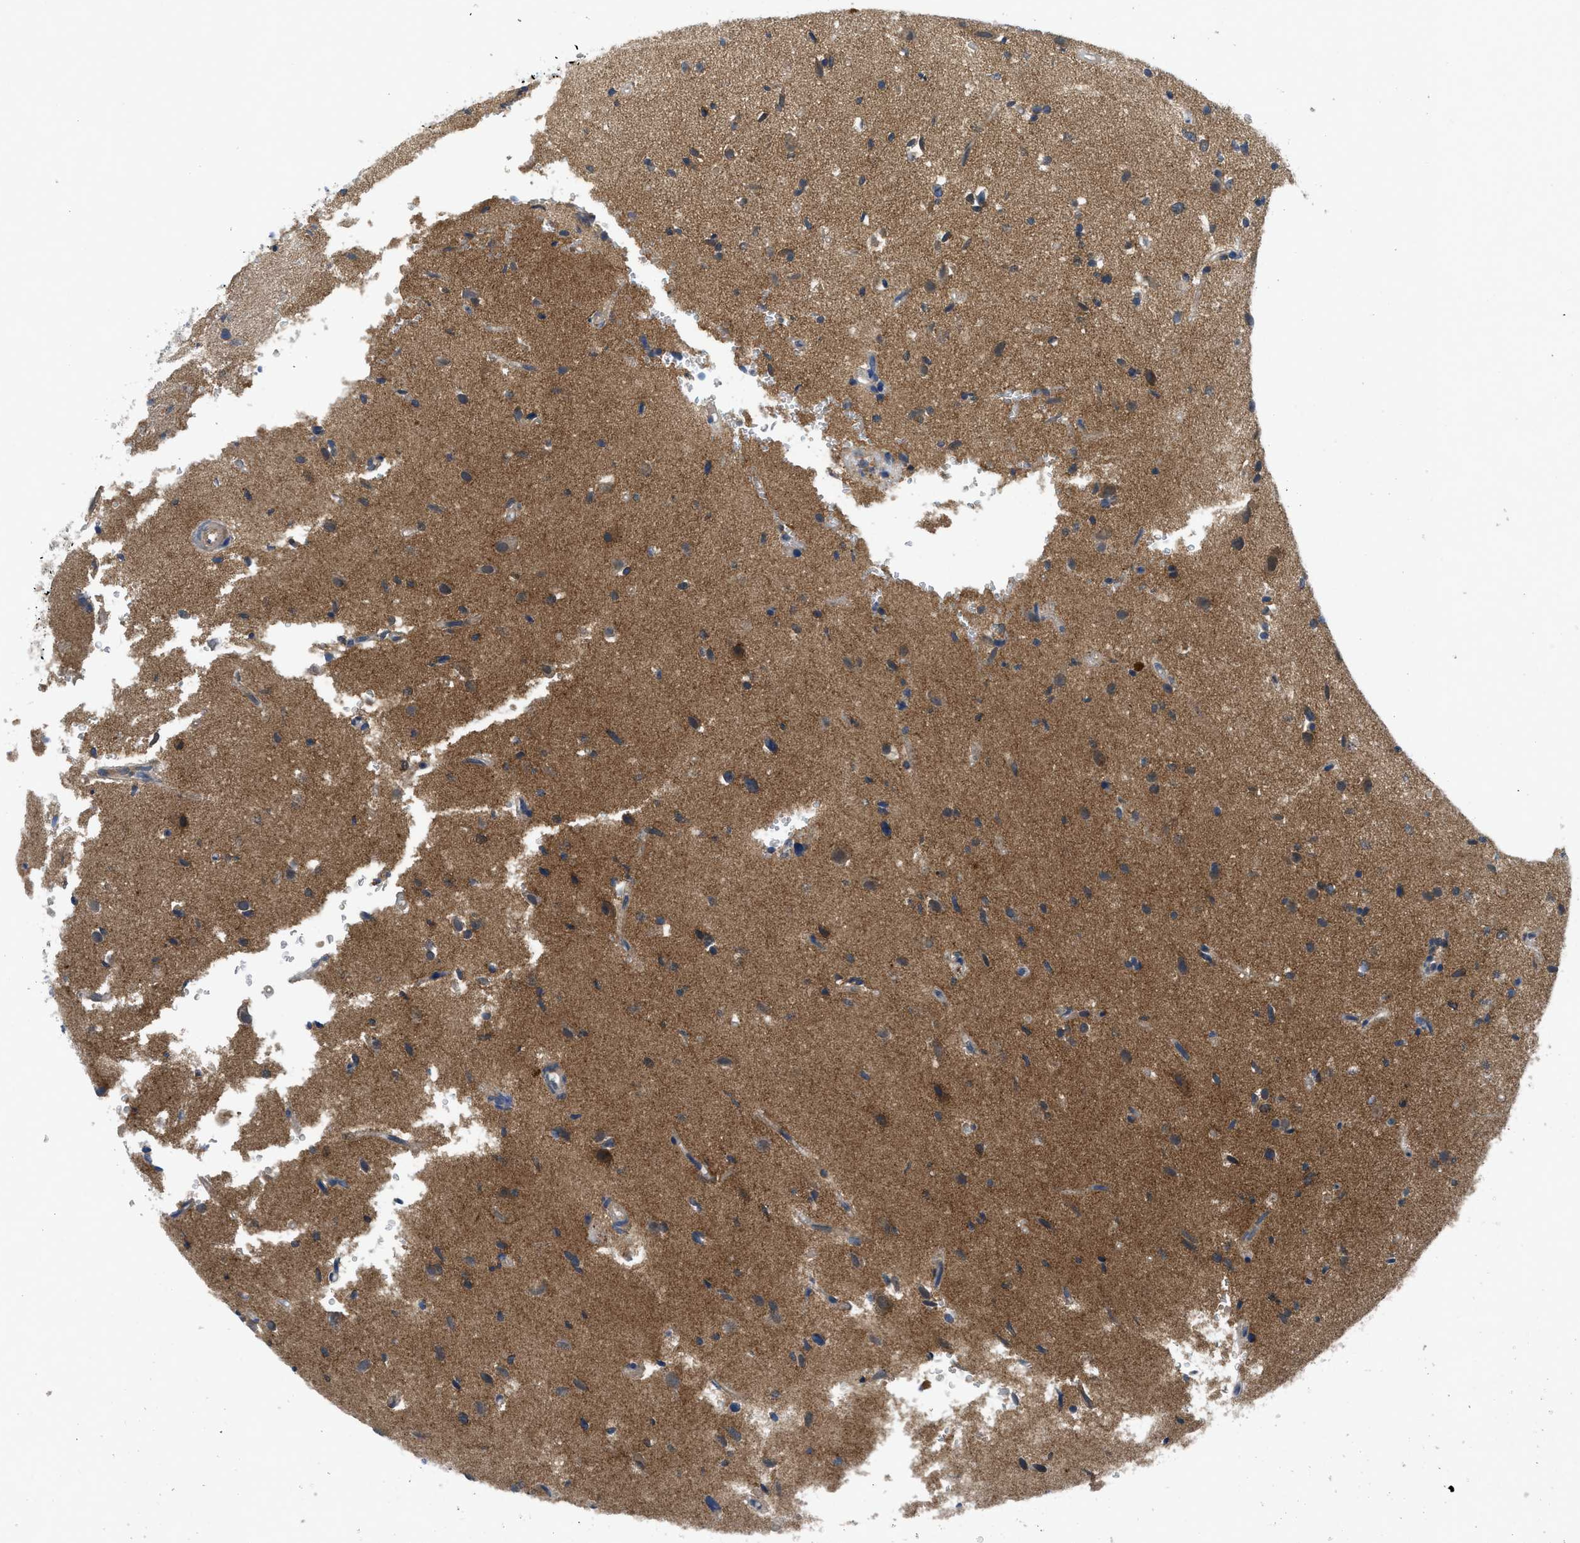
{"staining": {"intensity": "negative", "quantity": "none", "location": "none"}, "tissue": "glioma", "cell_type": "Tumor cells", "image_type": "cancer", "snomed": [{"axis": "morphology", "description": "Glioma, malignant, High grade"}, {"axis": "topography", "description": "Brain"}], "caption": "Human glioma stained for a protein using IHC displays no expression in tumor cells.", "gene": "PANX1", "patient": {"sex": "male", "age": 33}}